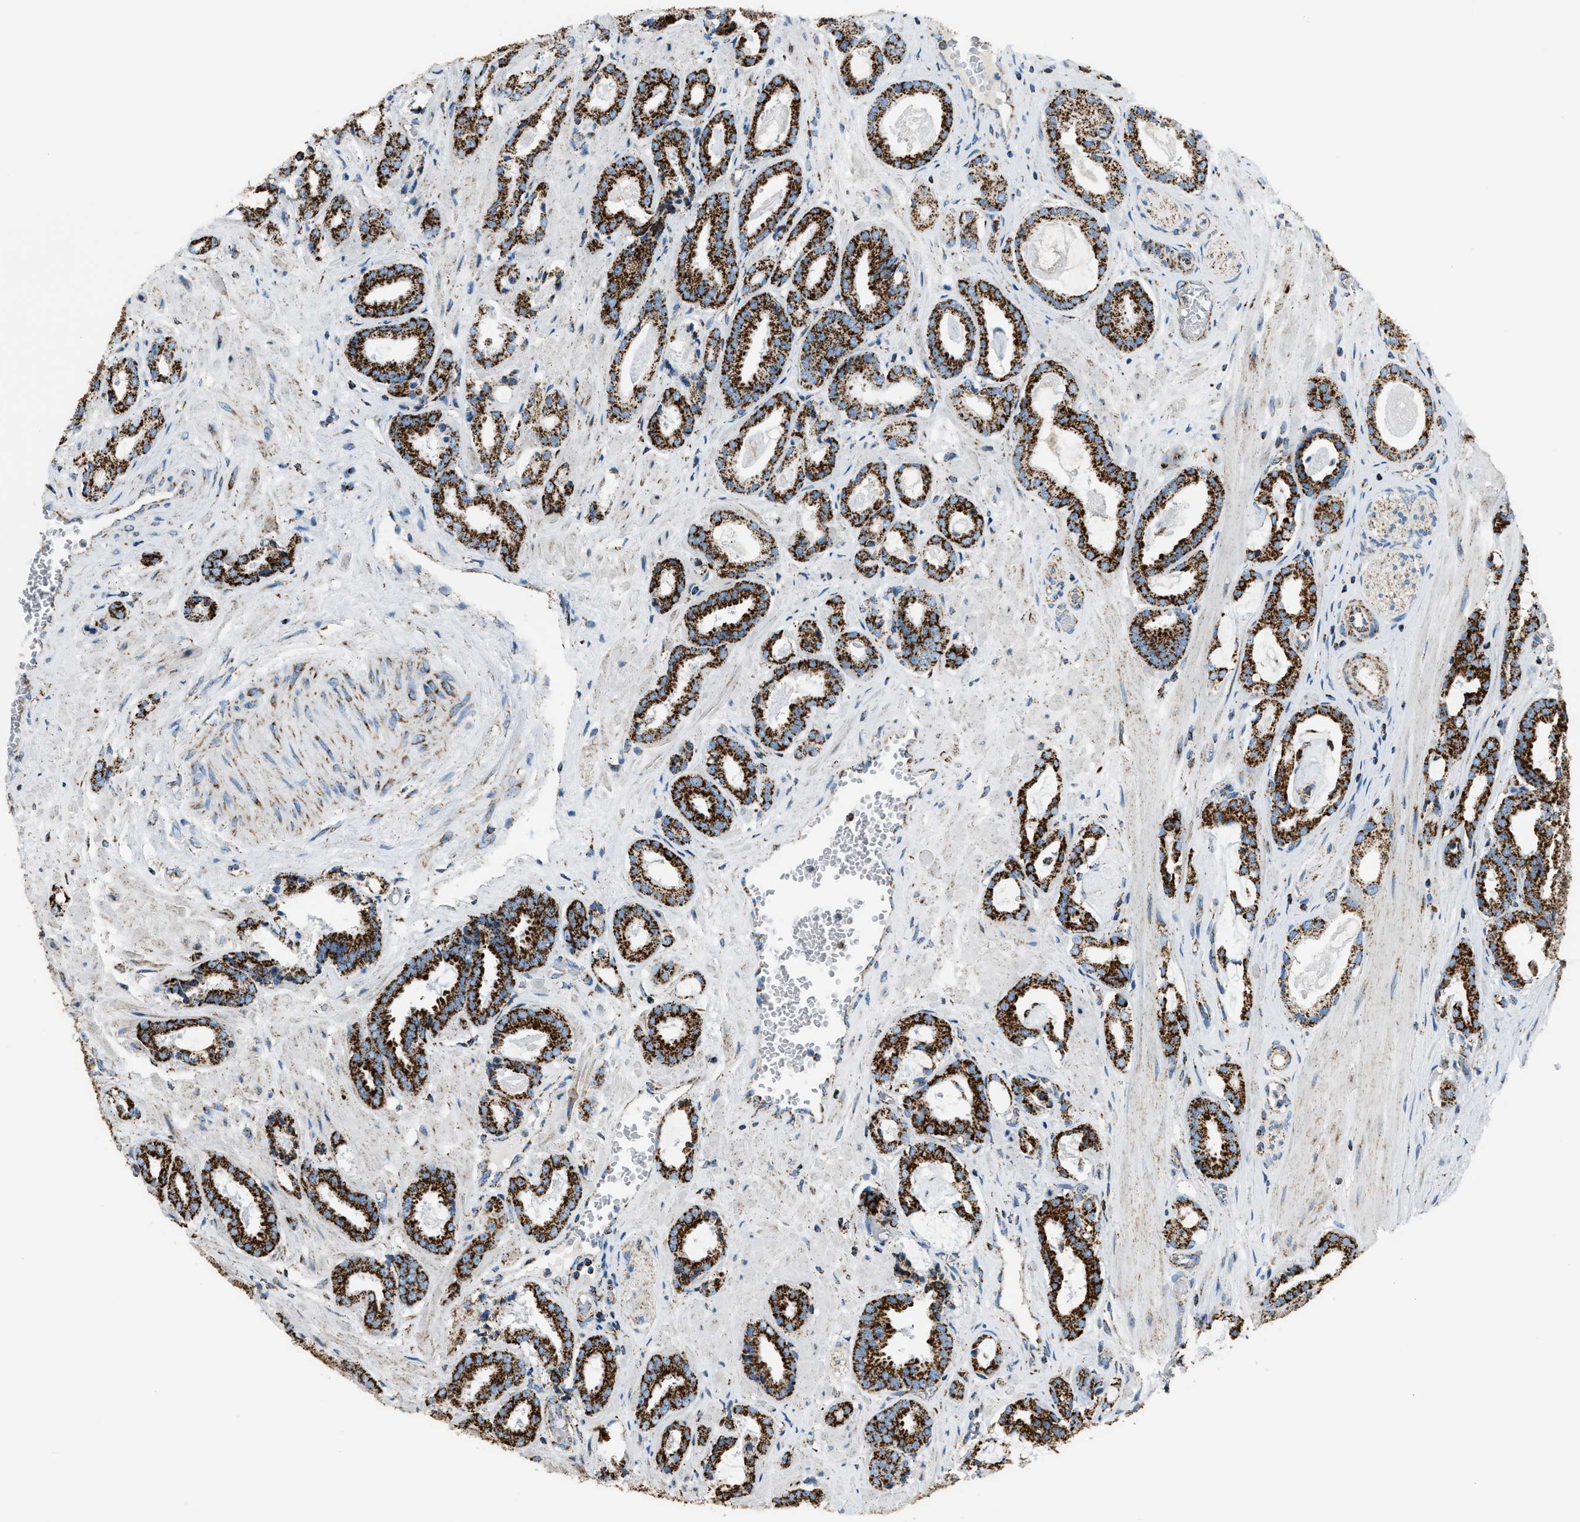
{"staining": {"intensity": "strong", "quantity": ">75%", "location": "cytoplasmic/membranous"}, "tissue": "prostate cancer", "cell_type": "Tumor cells", "image_type": "cancer", "snomed": [{"axis": "morphology", "description": "Adenocarcinoma, Low grade"}, {"axis": "topography", "description": "Prostate"}], "caption": "A brown stain highlights strong cytoplasmic/membranous staining of a protein in prostate cancer (low-grade adenocarcinoma) tumor cells.", "gene": "MDH2", "patient": {"sex": "male", "age": 53}}